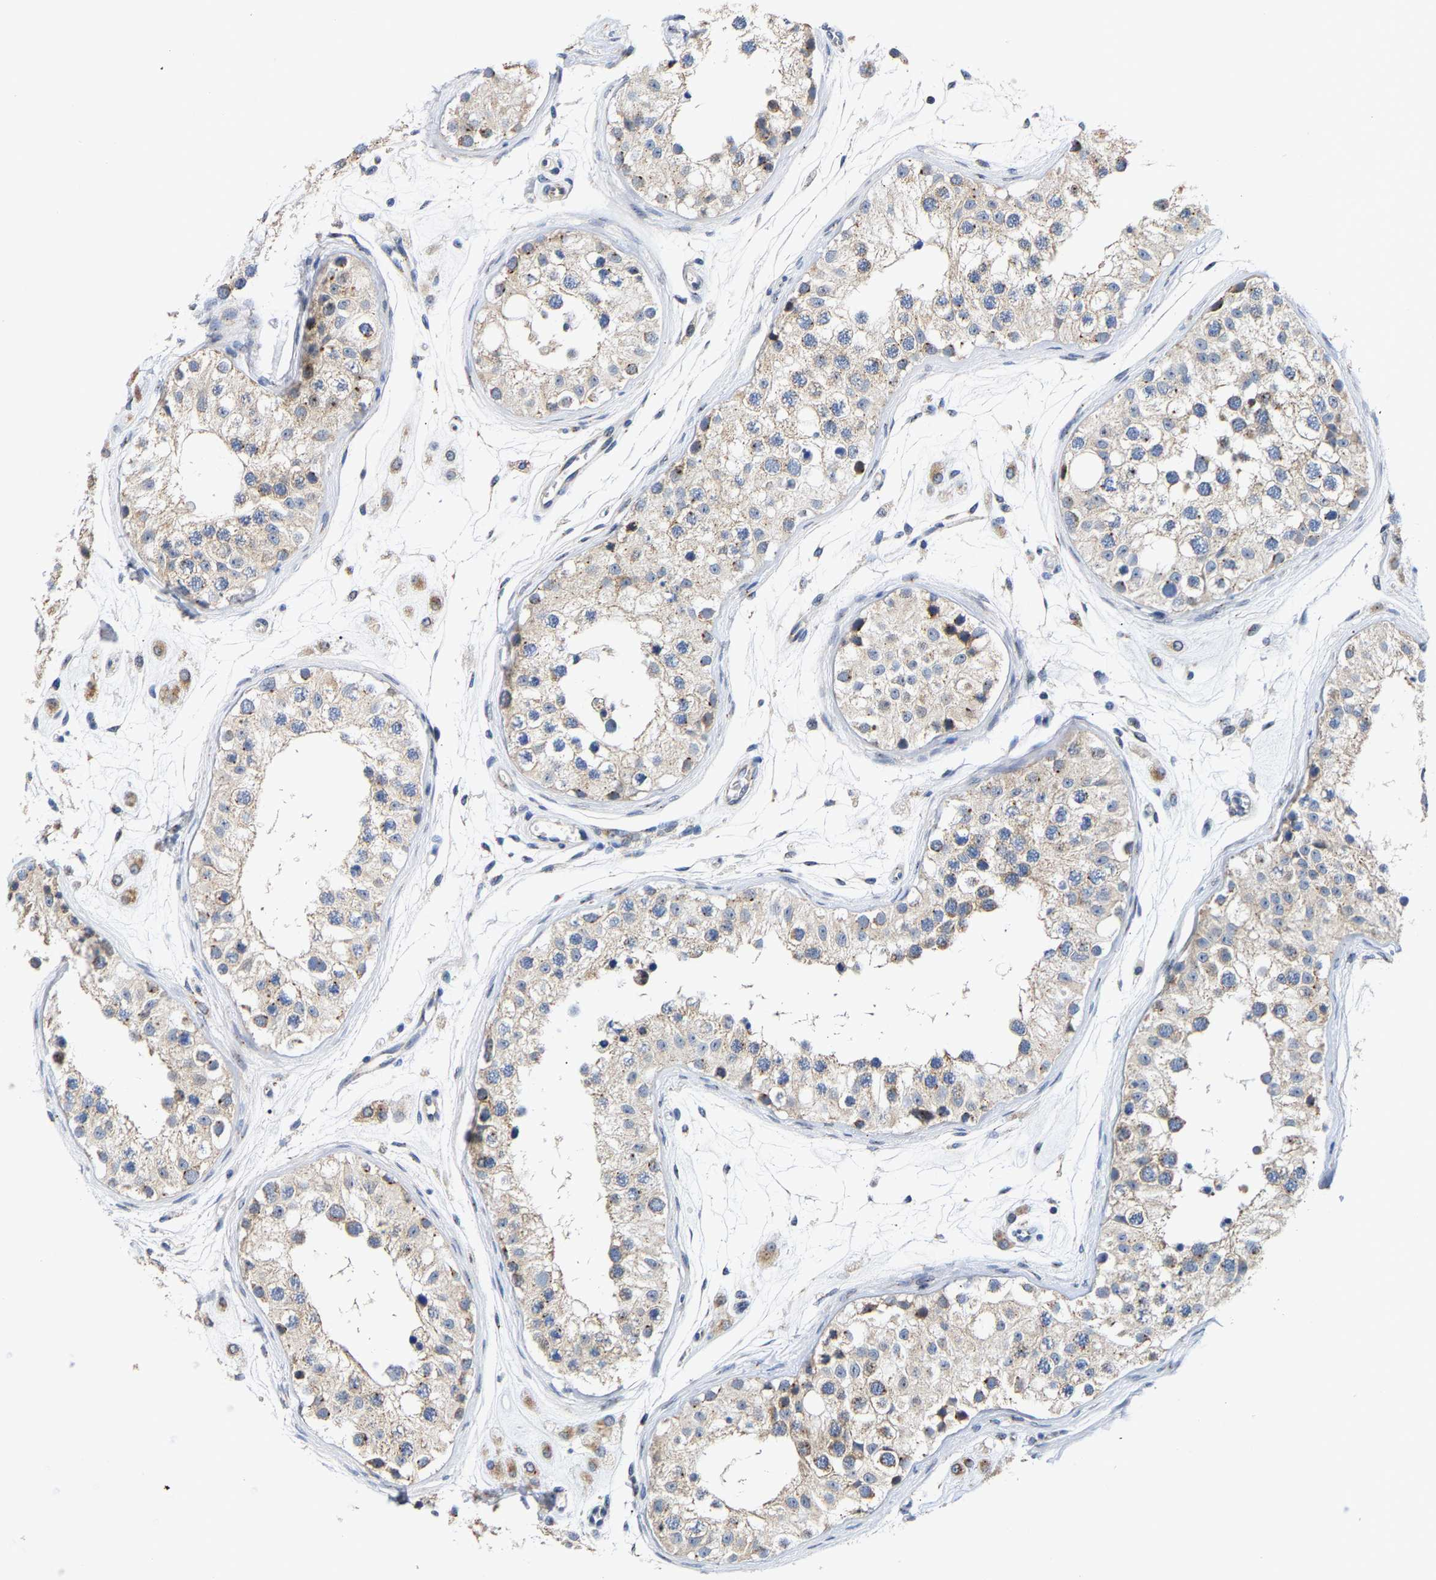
{"staining": {"intensity": "moderate", "quantity": ">75%", "location": "cytoplasmic/membranous"}, "tissue": "testis", "cell_type": "Cells in seminiferous ducts", "image_type": "normal", "snomed": [{"axis": "morphology", "description": "Normal tissue, NOS"}, {"axis": "morphology", "description": "Adenocarcinoma, metastatic, NOS"}, {"axis": "topography", "description": "Testis"}], "caption": "Immunohistochemical staining of unremarkable human testis shows >75% levels of moderate cytoplasmic/membranous protein staining in about >75% of cells in seminiferous ducts.", "gene": "PCNT", "patient": {"sex": "male", "age": 26}}